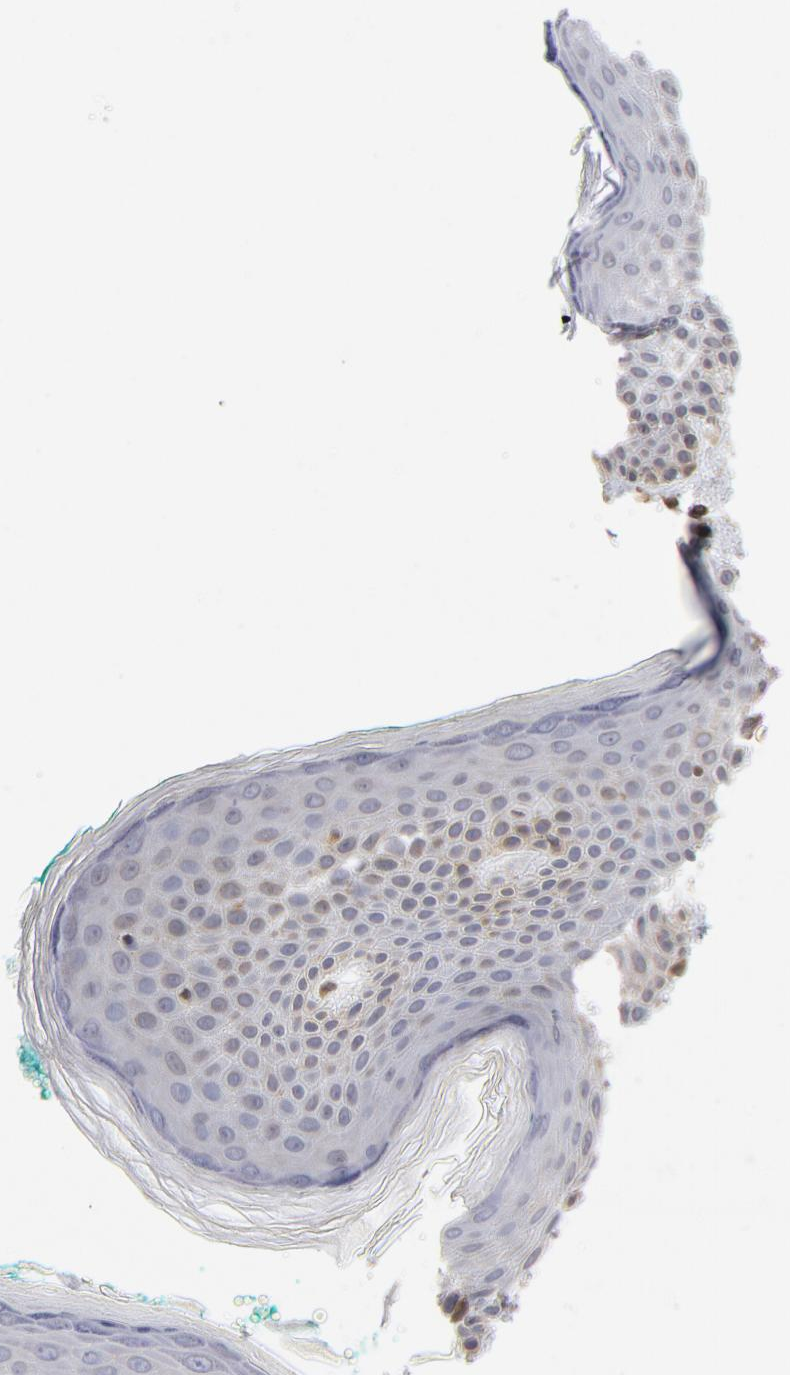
{"staining": {"intensity": "negative", "quantity": "none", "location": "none"}, "tissue": "skin", "cell_type": "Epidermal cells", "image_type": "normal", "snomed": [{"axis": "morphology", "description": "Normal tissue, NOS"}, {"axis": "topography", "description": "Anal"}], "caption": "A photomicrograph of human skin is negative for staining in epidermal cells. (DAB (3,3'-diaminobenzidine) IHC, high magnification).", "gene": "ASMTL", "patient": {"sex": "male", "age": 74}}